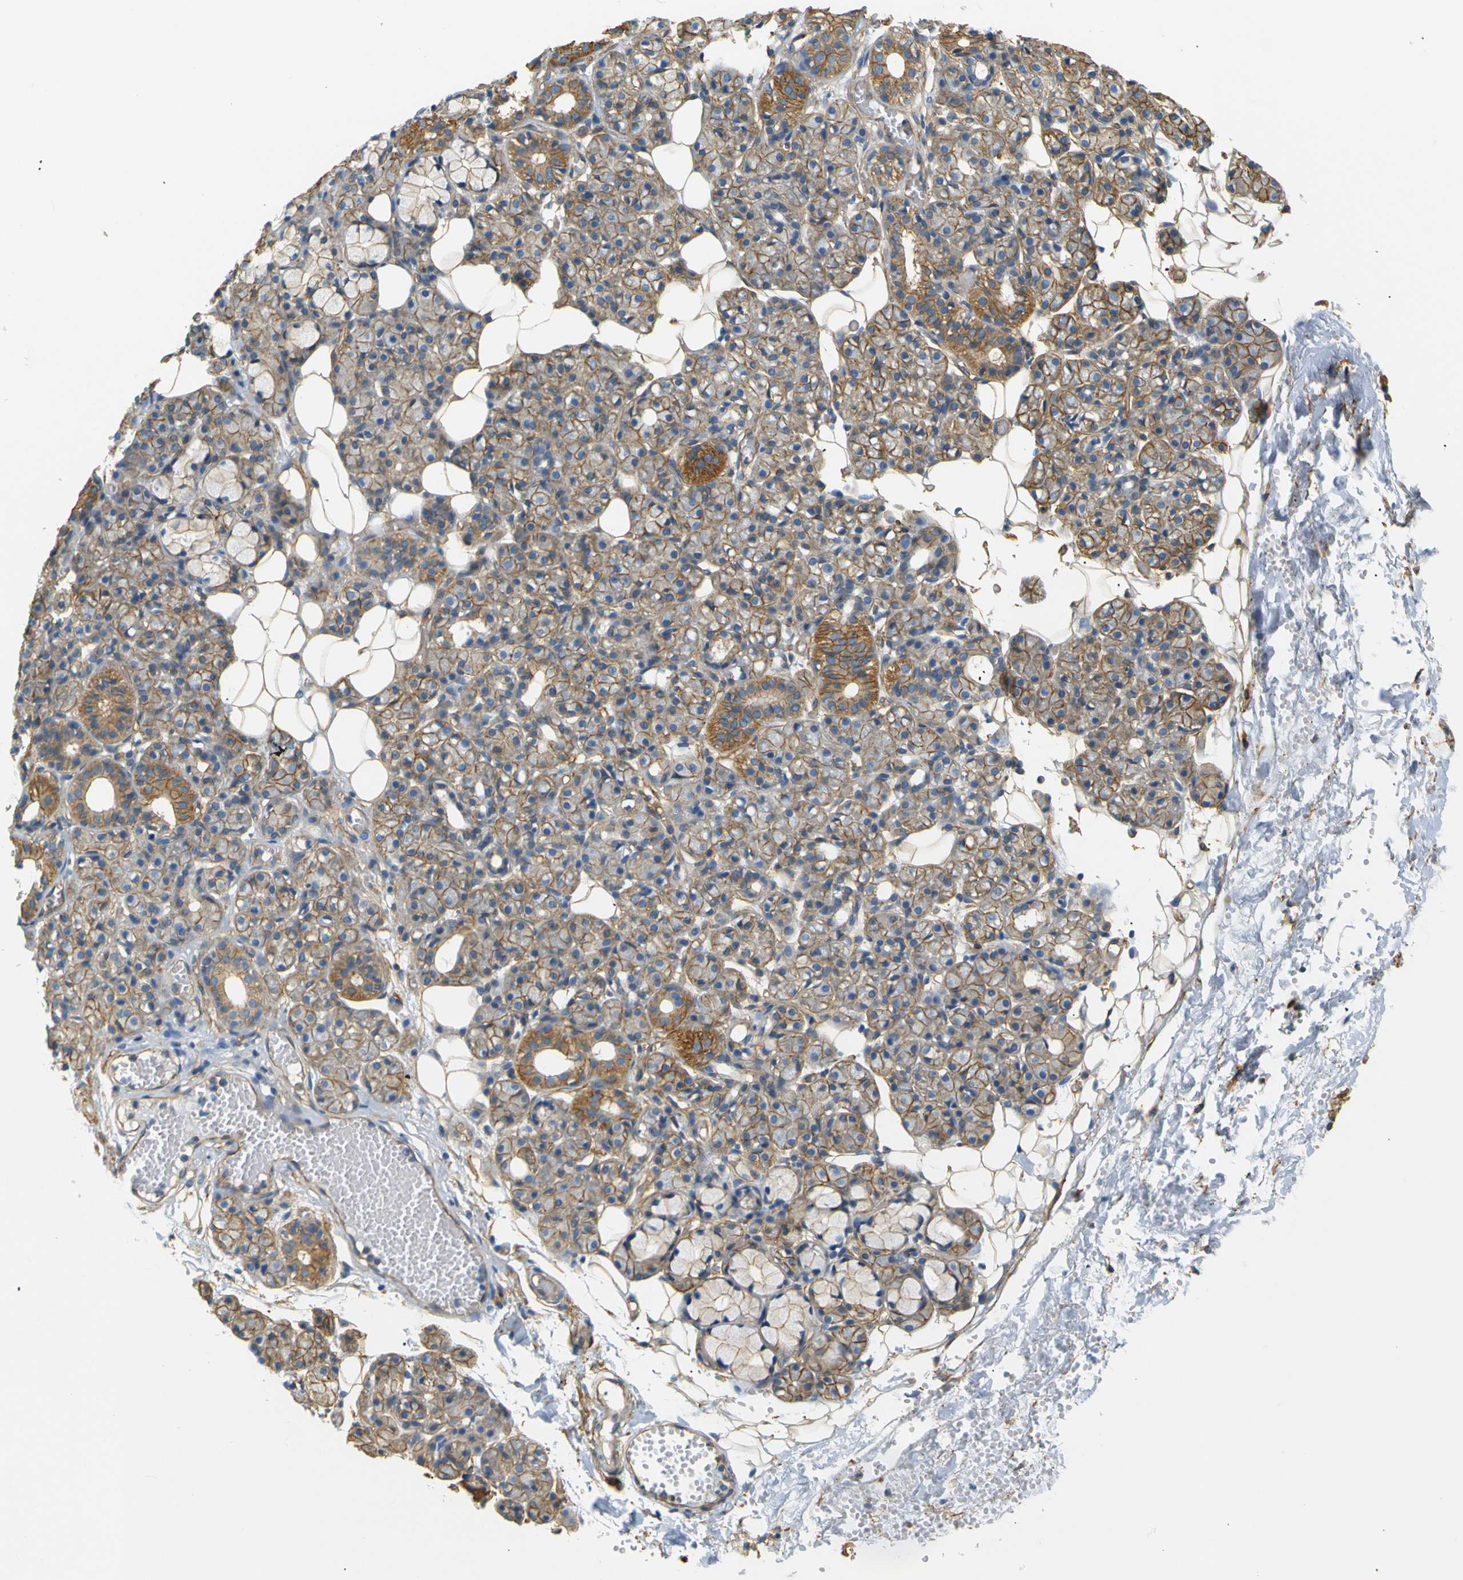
{"staining": {"intensity": "moderate", "quantity": ">75%", "location": "cytoplasmic/membranous"}, "tissue": "salivary gland", "cell_type": "Glandular cells", "image_type": "normal", "snomed": [{"axis": "morphology", "description": "Normal tissue, NOS"}, {"axis": "topography", "description": "Salivary gland"}], "caption": "DAB (3,3'-diaminobenzidine) immunohistochemical staining of unremarkable human salivary gland exhibits moderate cytoplasmic/membranous protein positivity in about >75% of glandular cells. The staining was performed using DAB (3,3'-diaminobenzidine), with brown indicating positive protein expression. Nuclei are stained blue with hematoxylin.", "gene": "SPTBN1", "patient": {"sex": "male", "age": 63}}